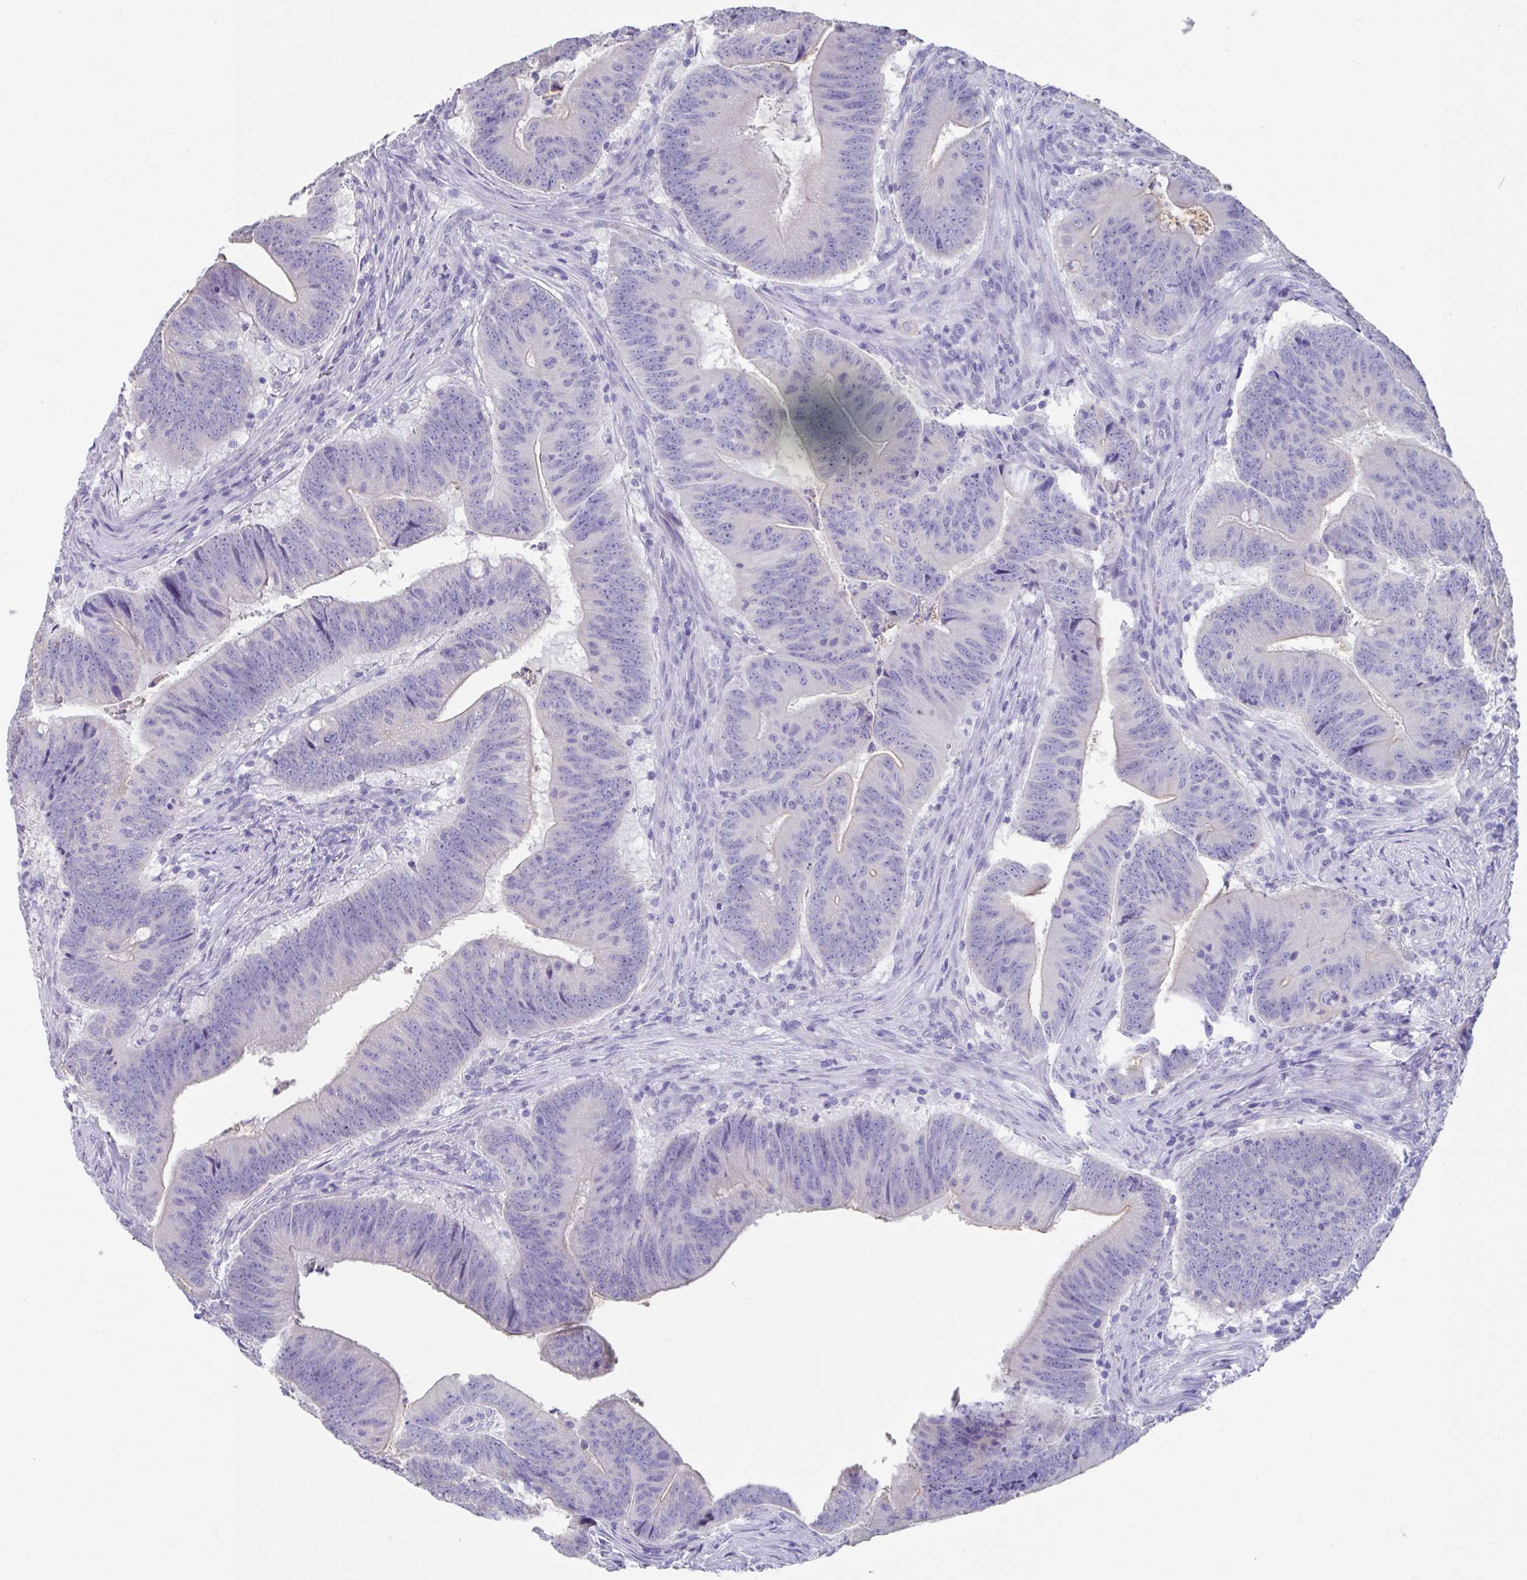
{"staining": {"intensity": "negative", "quantity": "none", "location": "none"}, "tissue": "colorectal cancer", "cell_type": "Tumor cells", "image_type": "cancer", "snomed": [{"axis": "morphology", "description": "Adenocarcinoma, NOS"}, {"axis": "topography", "description": "Colon"}], "caption": "This is an immunohistochemistry (IHC) micrograph of colorectal cancer. There is no expression in tumor cells.", "gene": "SLC44A4", "patient": {"sex": "female", "age": 87}}